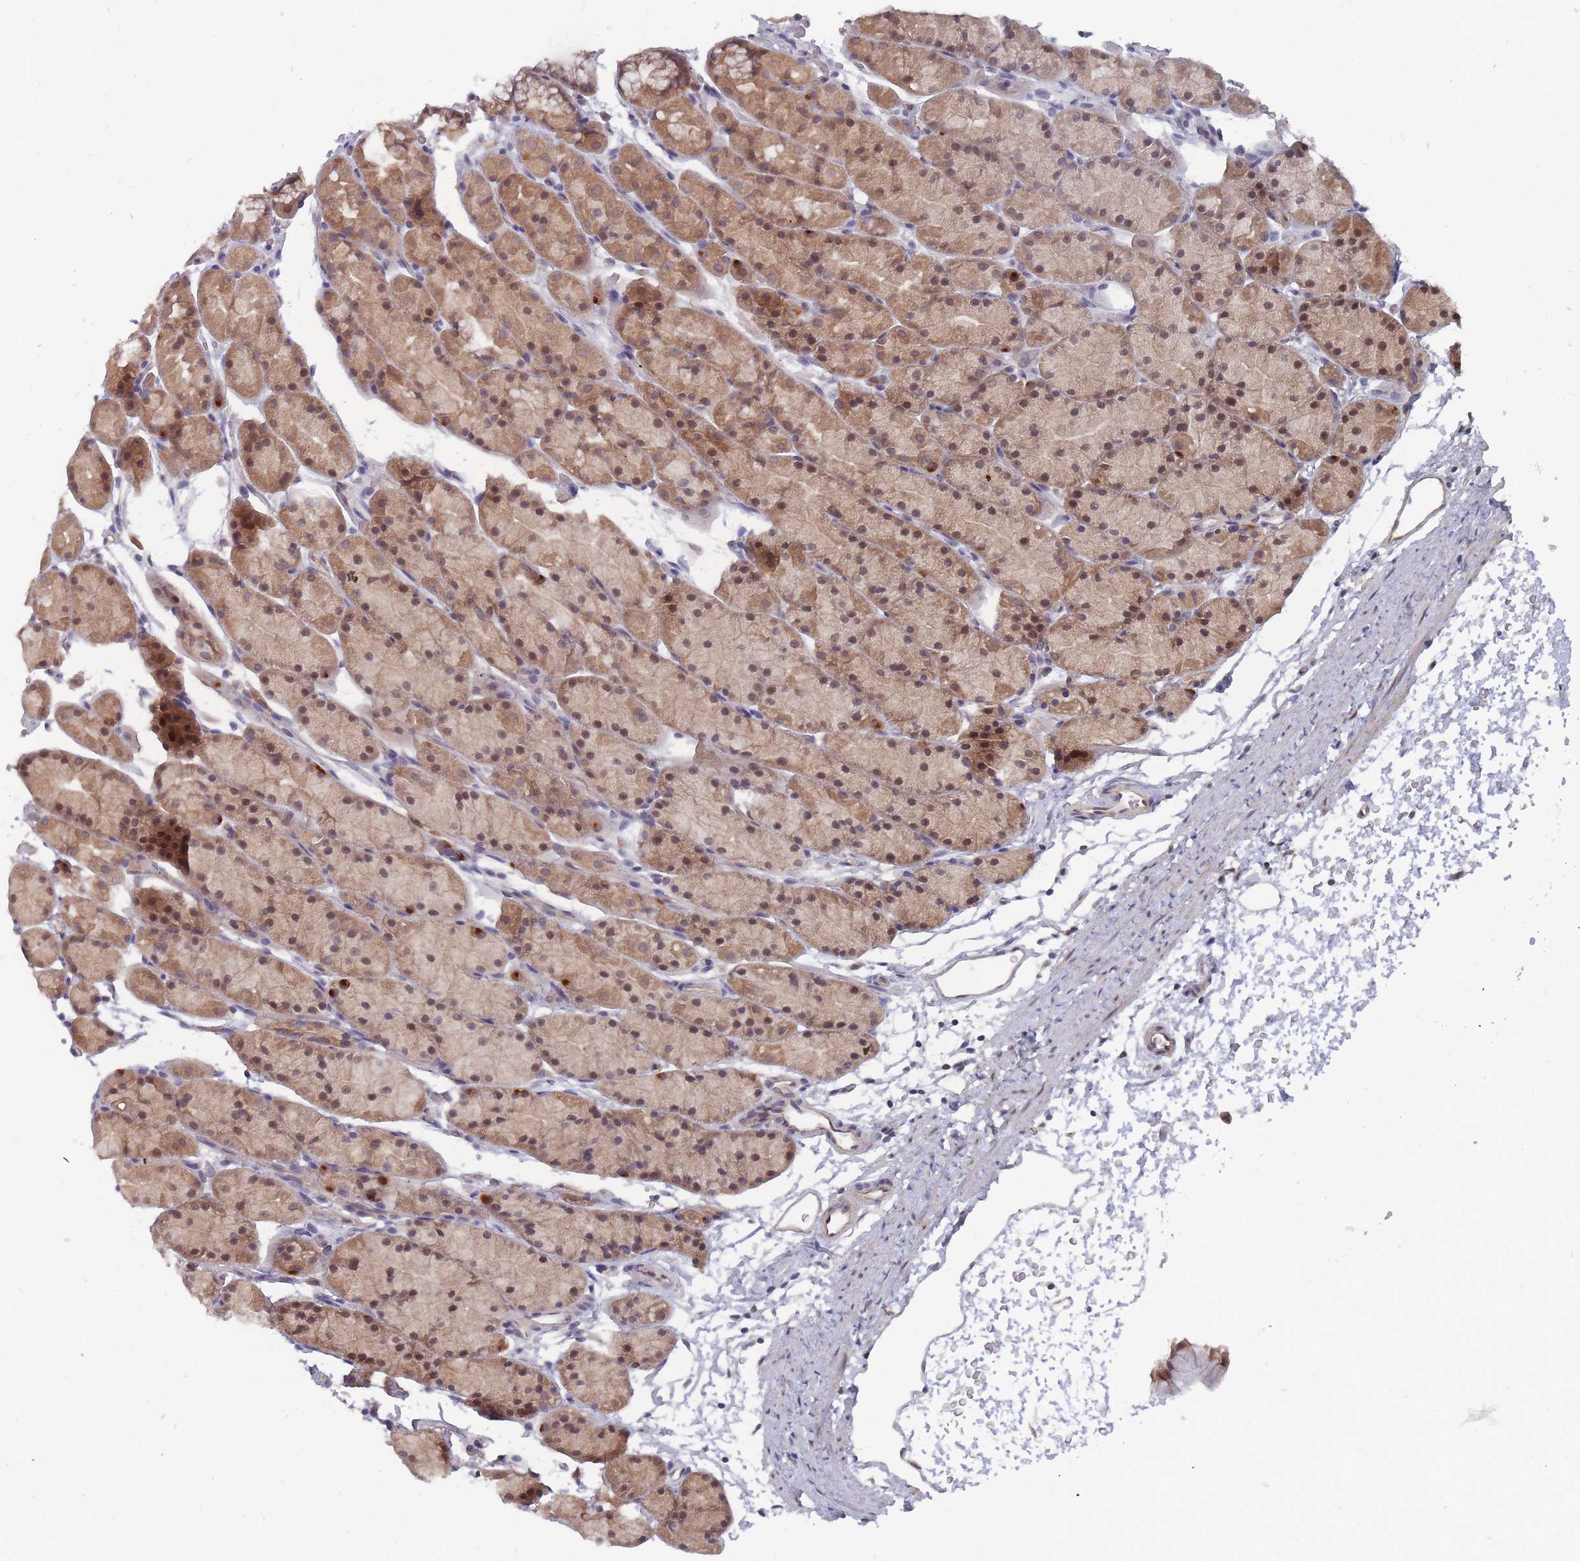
{"staining": {"intensity": "moderate", "quantity": ">75%", "location": "cytoplasmic/membranous,nuclear"}, "tissue": "stomach", "cell_type": "Glandular cells", "image_type": "normal", "snomed": [{"axis": "morphology", "description": "Normal tissue, NOS"}, {"axis": "topography", "description": "Stomach, upper"}, {"axis": "topography", "description": "Stomach"}], "caption": "Immunohistochemical staining of normal human stomach shows moderate cytoplasmic/membranous,nuclear protein staining in about >75% of glandular cells. The staining is performed using DAB brown chromogen to label protein expression. The nuclei are counter-stained blue using hematoxylin.", "gene": "NKD1", "patient": {"sex": "male", "age": 47}}